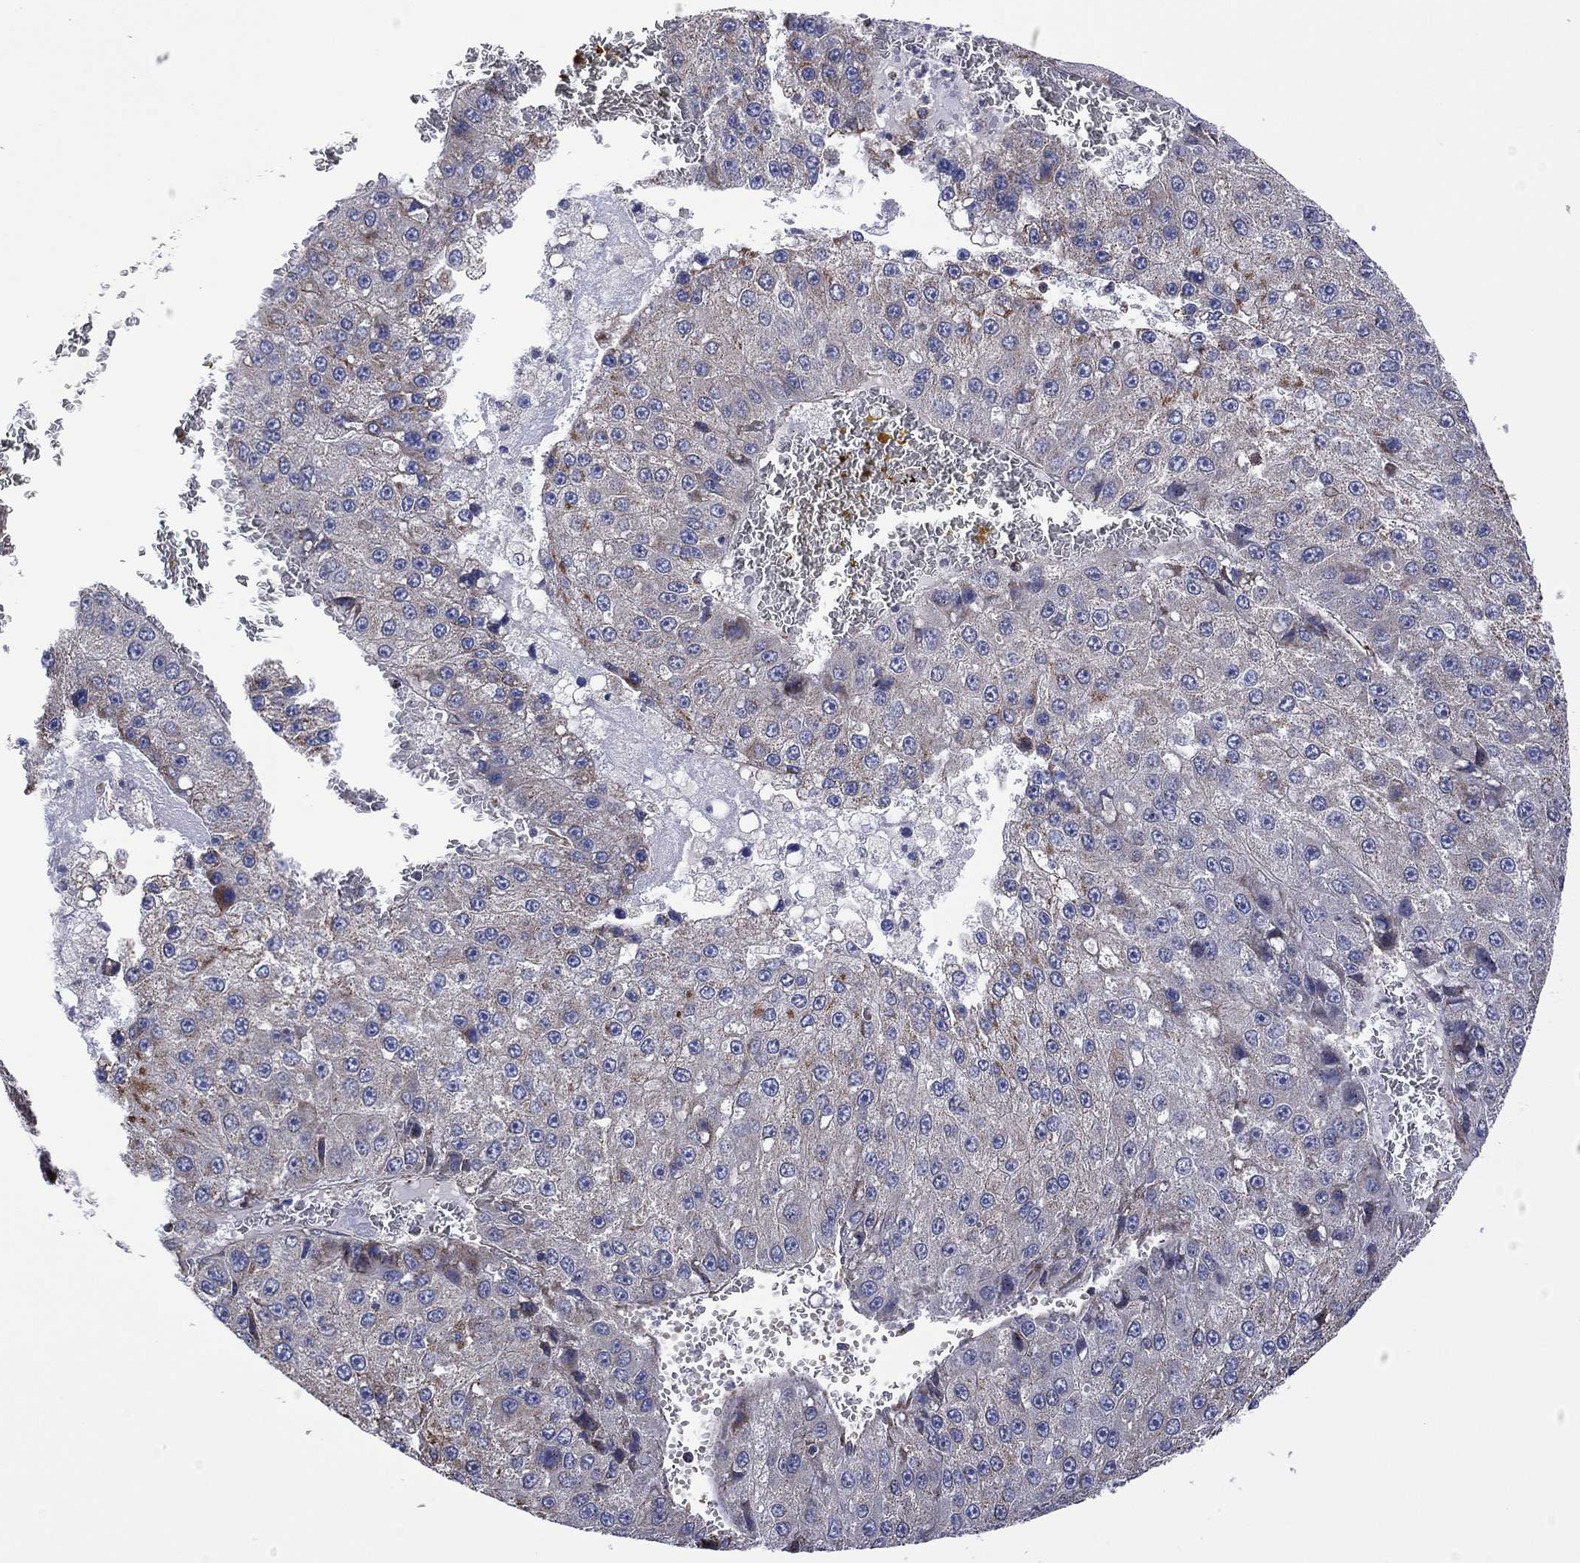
{"staining": {"intensity": "negative", "quantity": "none", "location": "none"}, "tissue": "liver cancer", "cell_type": "Tumor cells", "image_type": "cancer", "snomed": [{"axis": "morphology", "description": "Carcinoma, Hepatocellular, NOS"}, {"axis": "topography", "description": "Liver"}], "caption": "DAB immunohistochemical staining of human liver hepatocellular carcinoma reveals no significant staining in tumor cells. (DAB (3,3'-diaminobenzidine) immunohistochemistry visualized using brightfield microscopy, high magnification).", "gene": "PIDD1", "patient": {"sex": "female", "age": 73}}